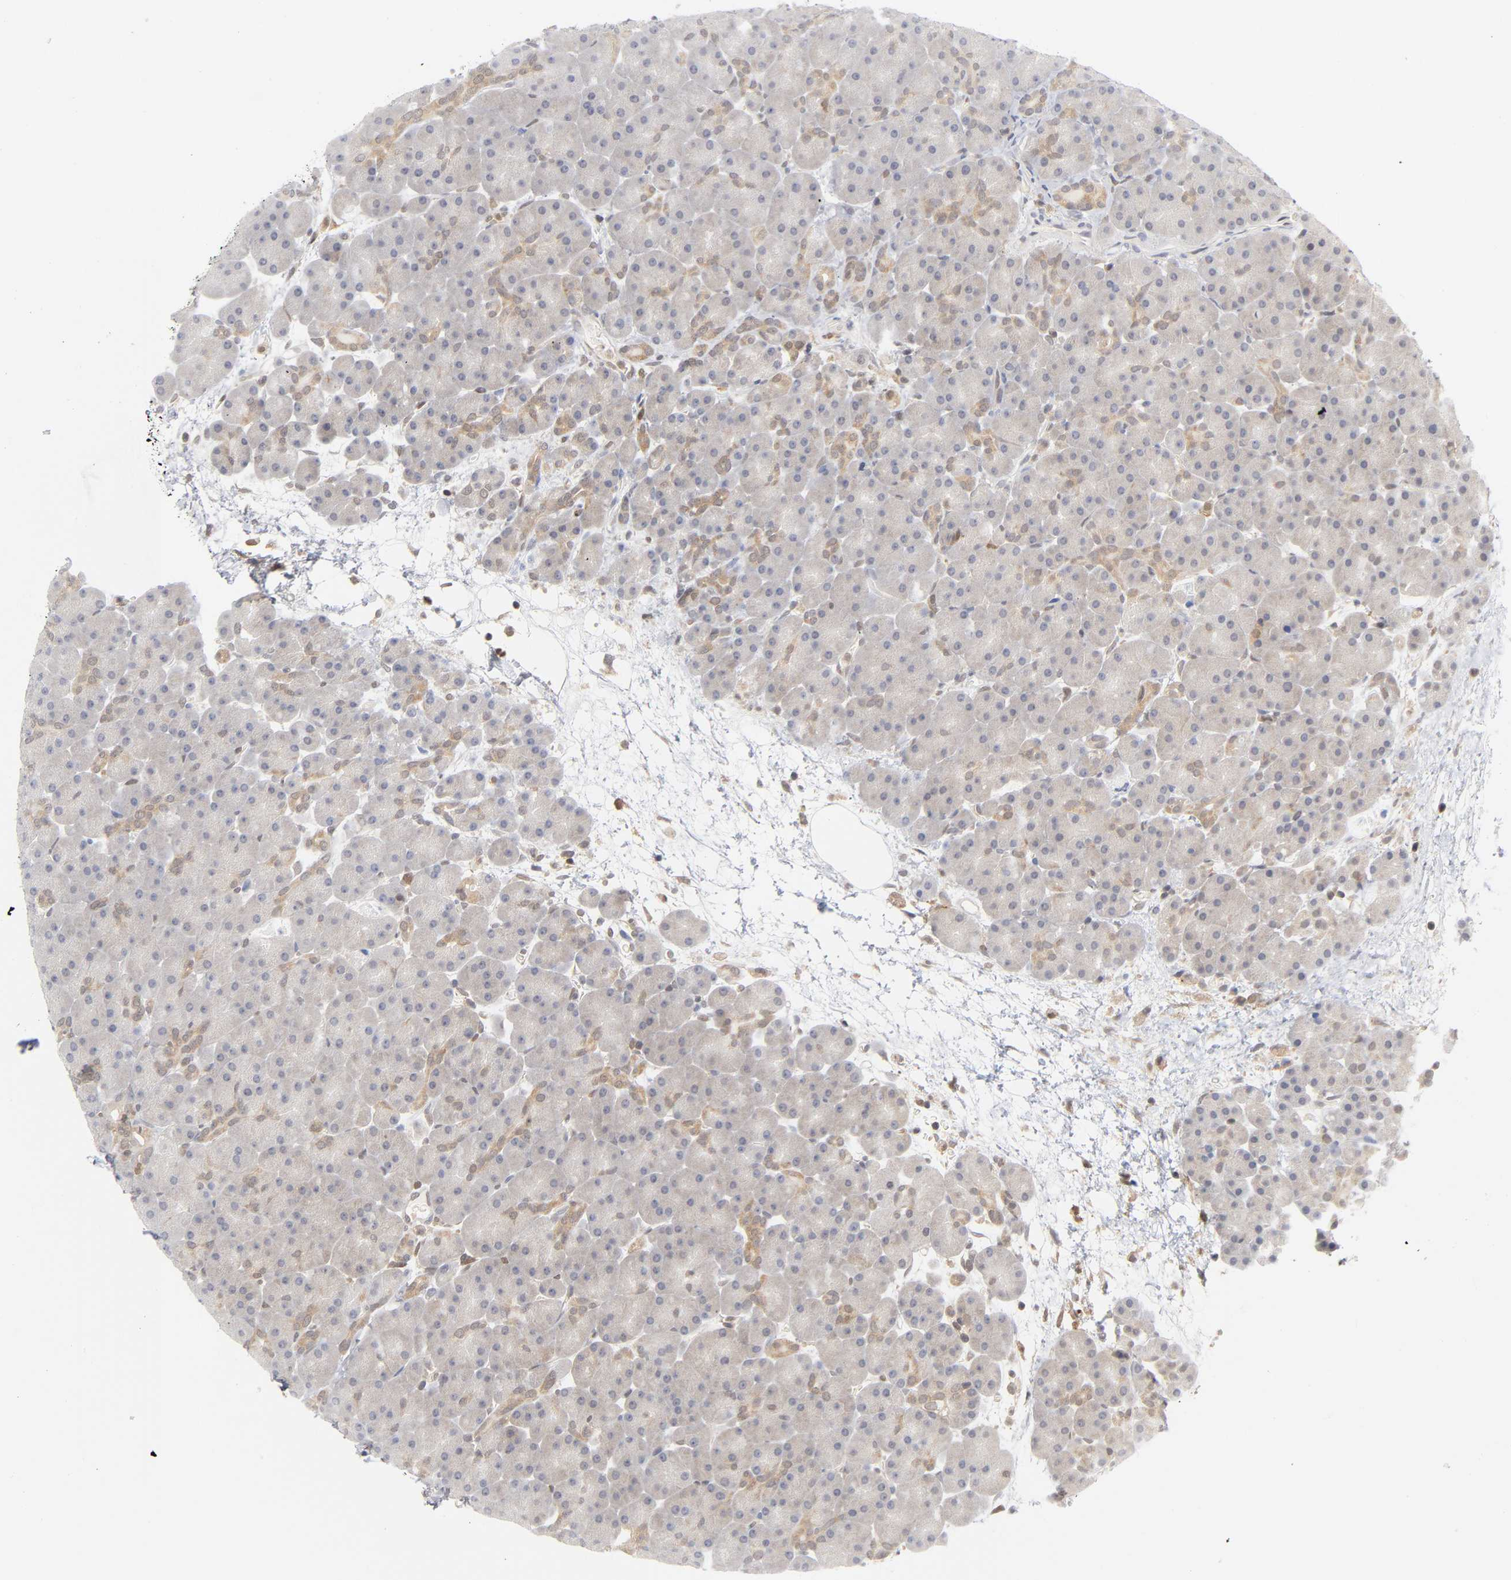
{"staining": {"intensity": "weak", "quantity": "<25%", "location": "cytoplasmic/membranous"}, "tissue": "pancreas", "cell_type": "Exocrine glandular cells", "image_type": "normal", "snomed": [{"axis": "morphology", "description": "Normal tissue, NOS"}, {"axis": "topography", "description": "Pancreas"}], "caption": "The micrograph exhibits no staining of exocrine glandular cells in unremarkable pancreas.", "gene": "DFFB", "patient": {"sex": "male", "age": 66}}